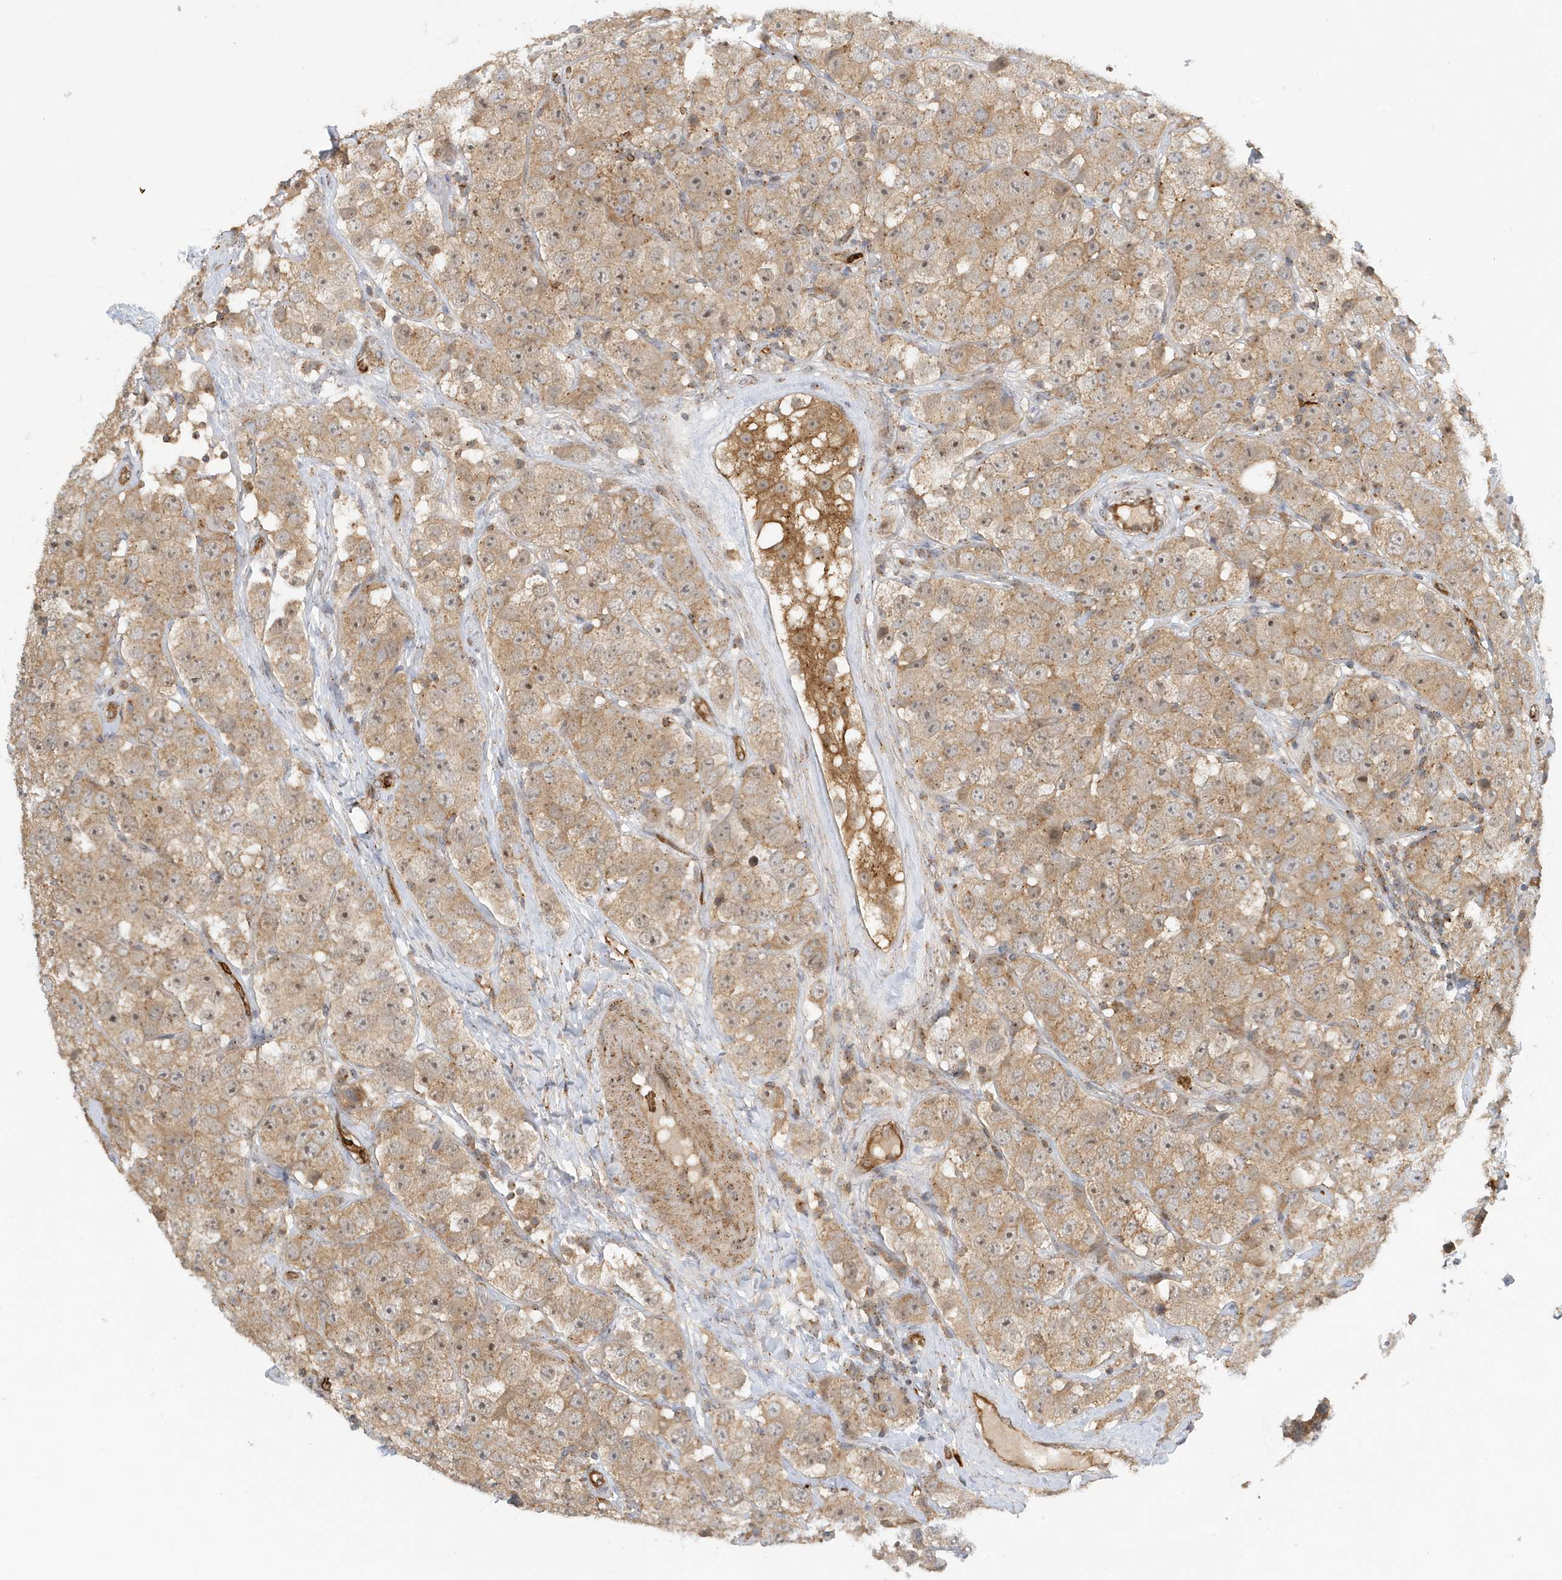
{"staining": {"intensity": "weak", "quantity": "25%-75%", "location": "cytoplasmic/membranous,nuclear"}, "tissue": "testis cancer", "cell_type": "Tumor cells", "image_type": "cancer", "snomed": [{"axis": "morphology", "description": "Seminoma, NOS"}, {"axis": "topography", "description": "Testis"}], "caption": "Protein expression analysis of human seminoma (testis) reveals weak cytoplasmic/membranous and nuclear staining in about 25%-75% of tumor cells.", "gene": "FYCO1", "patient": {"sex": "male", "age": 28}}